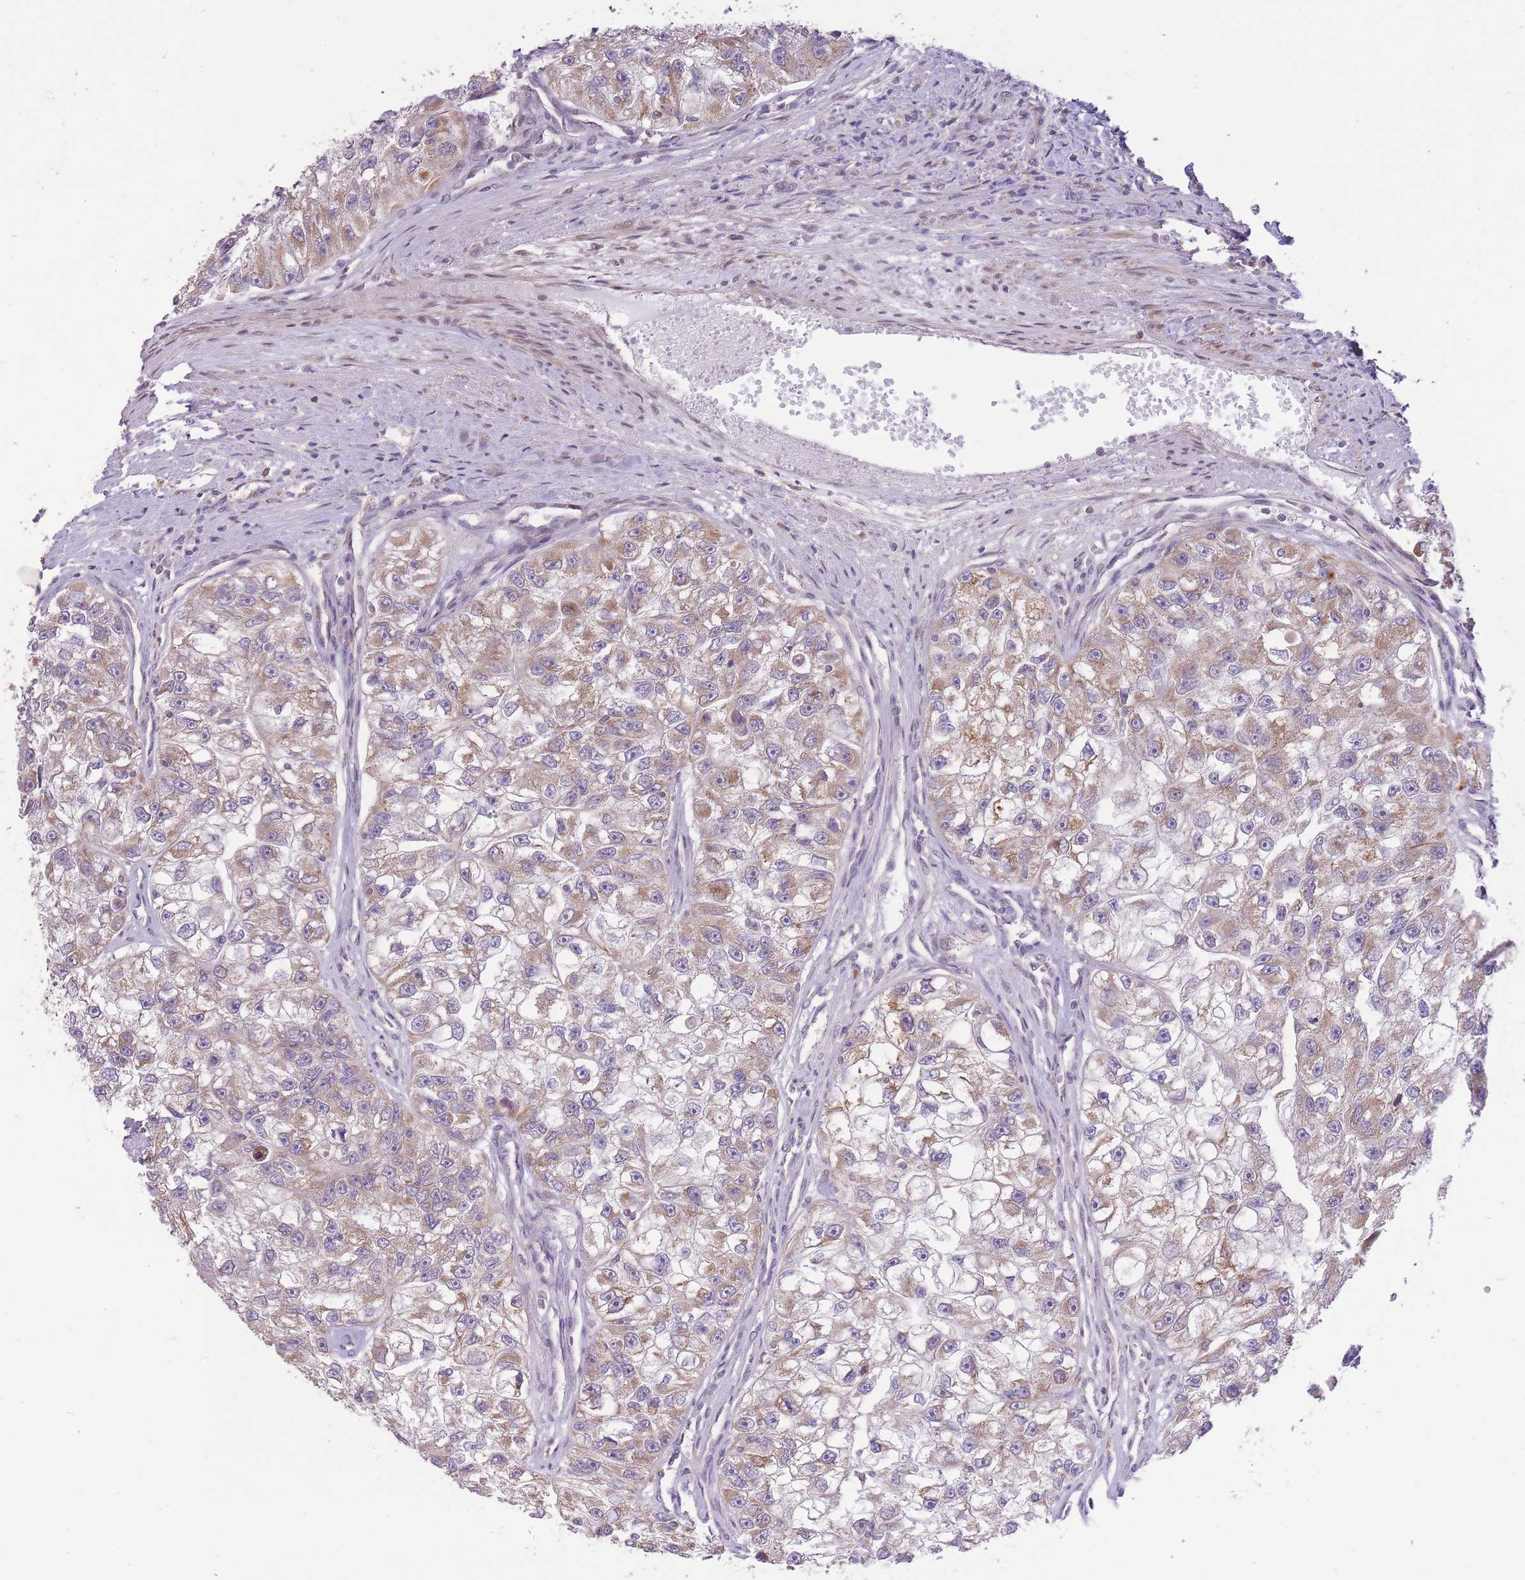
{"staining": {"intensity": "moderate", "quantity": ">75%", "location": "cytoplasmic/membranous"}, "tissue": "renal cancer", "cell_type": "Tumor cells", "image_type": "cancer", "snomed": [{"axis": "morphology", "description": "Adenocarcinoma, NOS"}, {"axis": "topography", "description": "Kidney"}], "caption": "This photomicrograph displays immunohistochemistry staining of human renal cancer, with medium moderate cytoplasmic/membranous expression in approximately >75% of tumor cells.", "gene": "ELOA2", "patient": {"sex": "male", "age": 63}}